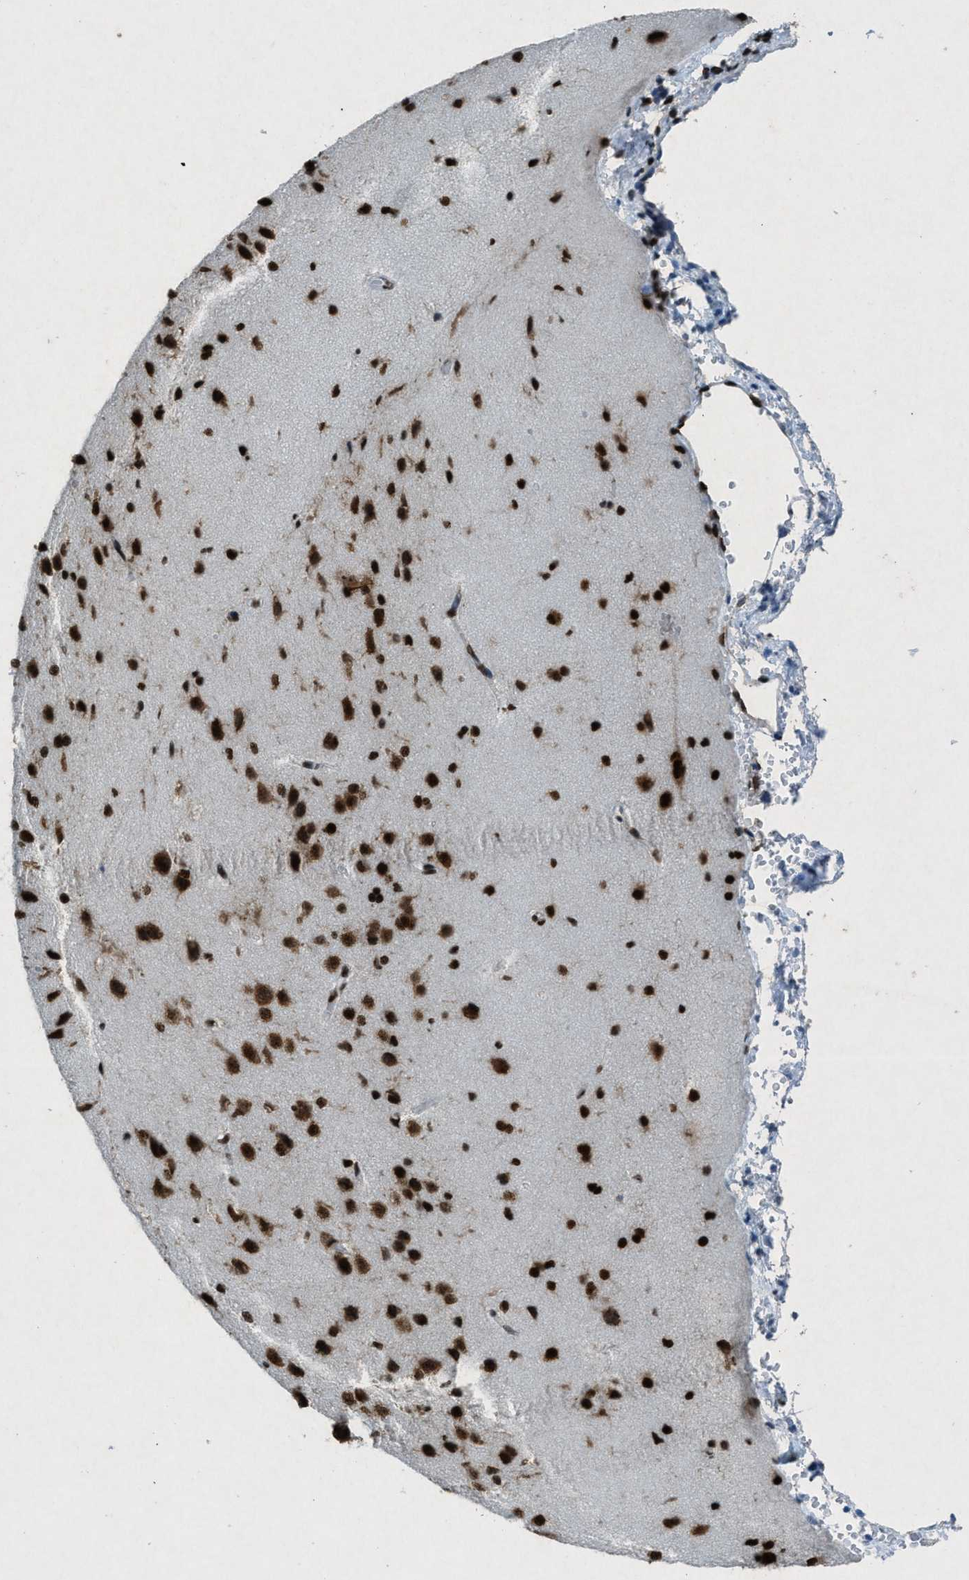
{"staining": {"intensity": "moderate", "quantity": ">75%", "location": "nuclear"}, "tissue": "cerebral cortex", "cell_type": "Endothelial cells", "image_type": "normal", "snomed": [{"axis": "morphology", "description": "Normal tissue, NOS"}, {"axis": "morphology", "description": "Developmental malformation"}, {"axis": "topography", "description": "Cerebral cortex"}], "caption": "This micrograph shows normal cerebral cortex stained with IHC to label a protein in brown. The nuclear of endothelial cells show moderate positivity for the protein. Nuclei are counter-stained blue.", "gene": "NXF1", "patient": {"sex": "female", "age": 30}}